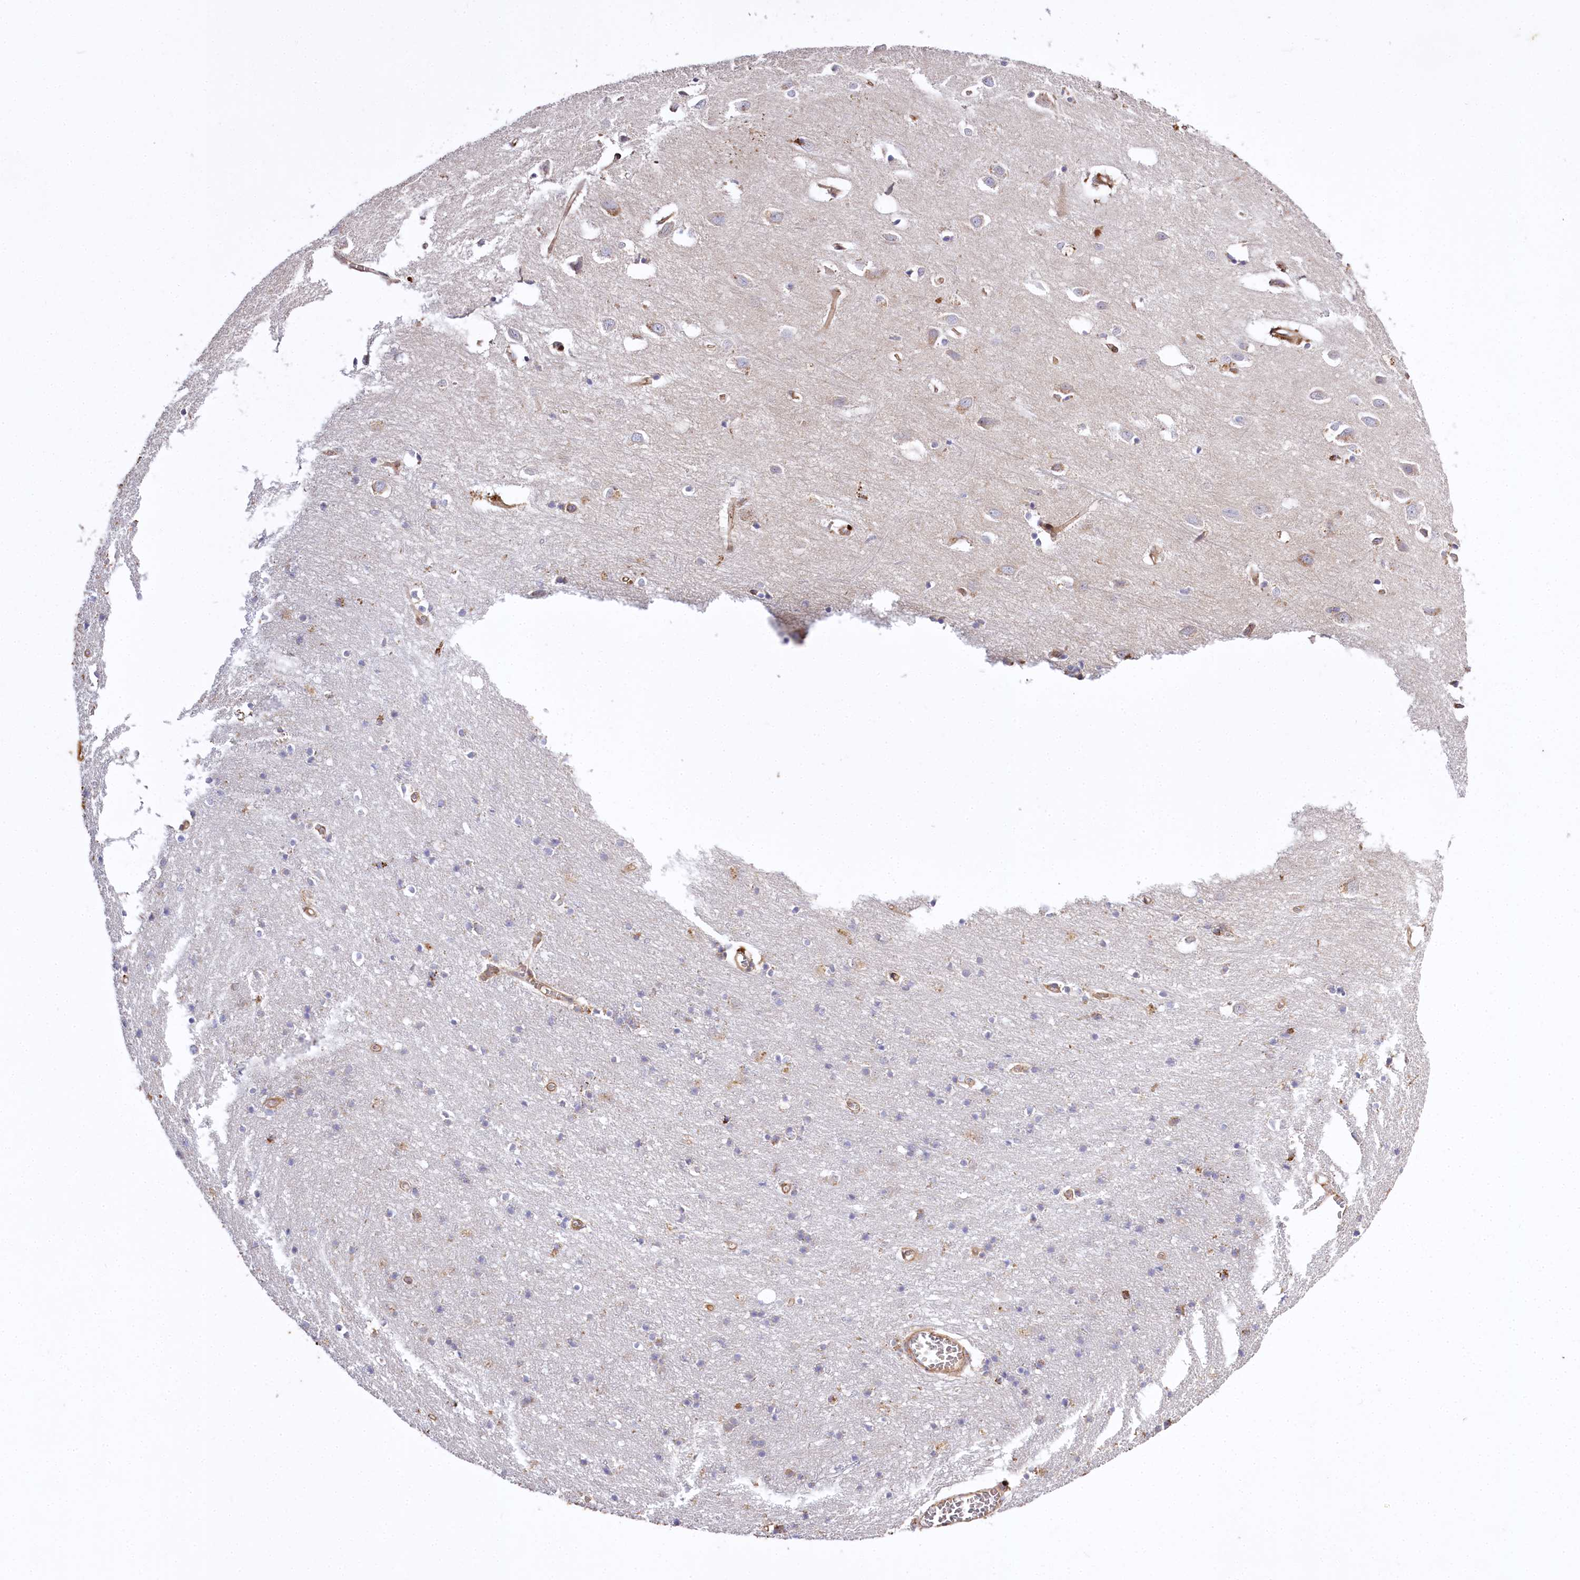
{"staining": {"intensity": "moderate", "quantity": ">75%", "location": "cytoplasmic/membranous"}, "tissue": "cerebral cortex", "cell_type": "Endothelial cells", "image_type": "normal", "snomed": [{"axis": "morphology", "description": "Normal tissue, NOS"}, {"axis": "topography", "description": "Cerebral cortex"}], "caption": "The image reveals staining of benign cerebral cortex, revealing moderate cytoplasmic/membranous protein positivity (brown color) within endothelial cells. Using DAB (brown) and hematoxylin (blue) stains, captured at high magnification using brightfield microscopy.", "gene": "CARD19", "patient": {"sex": "female", "age": 64}}